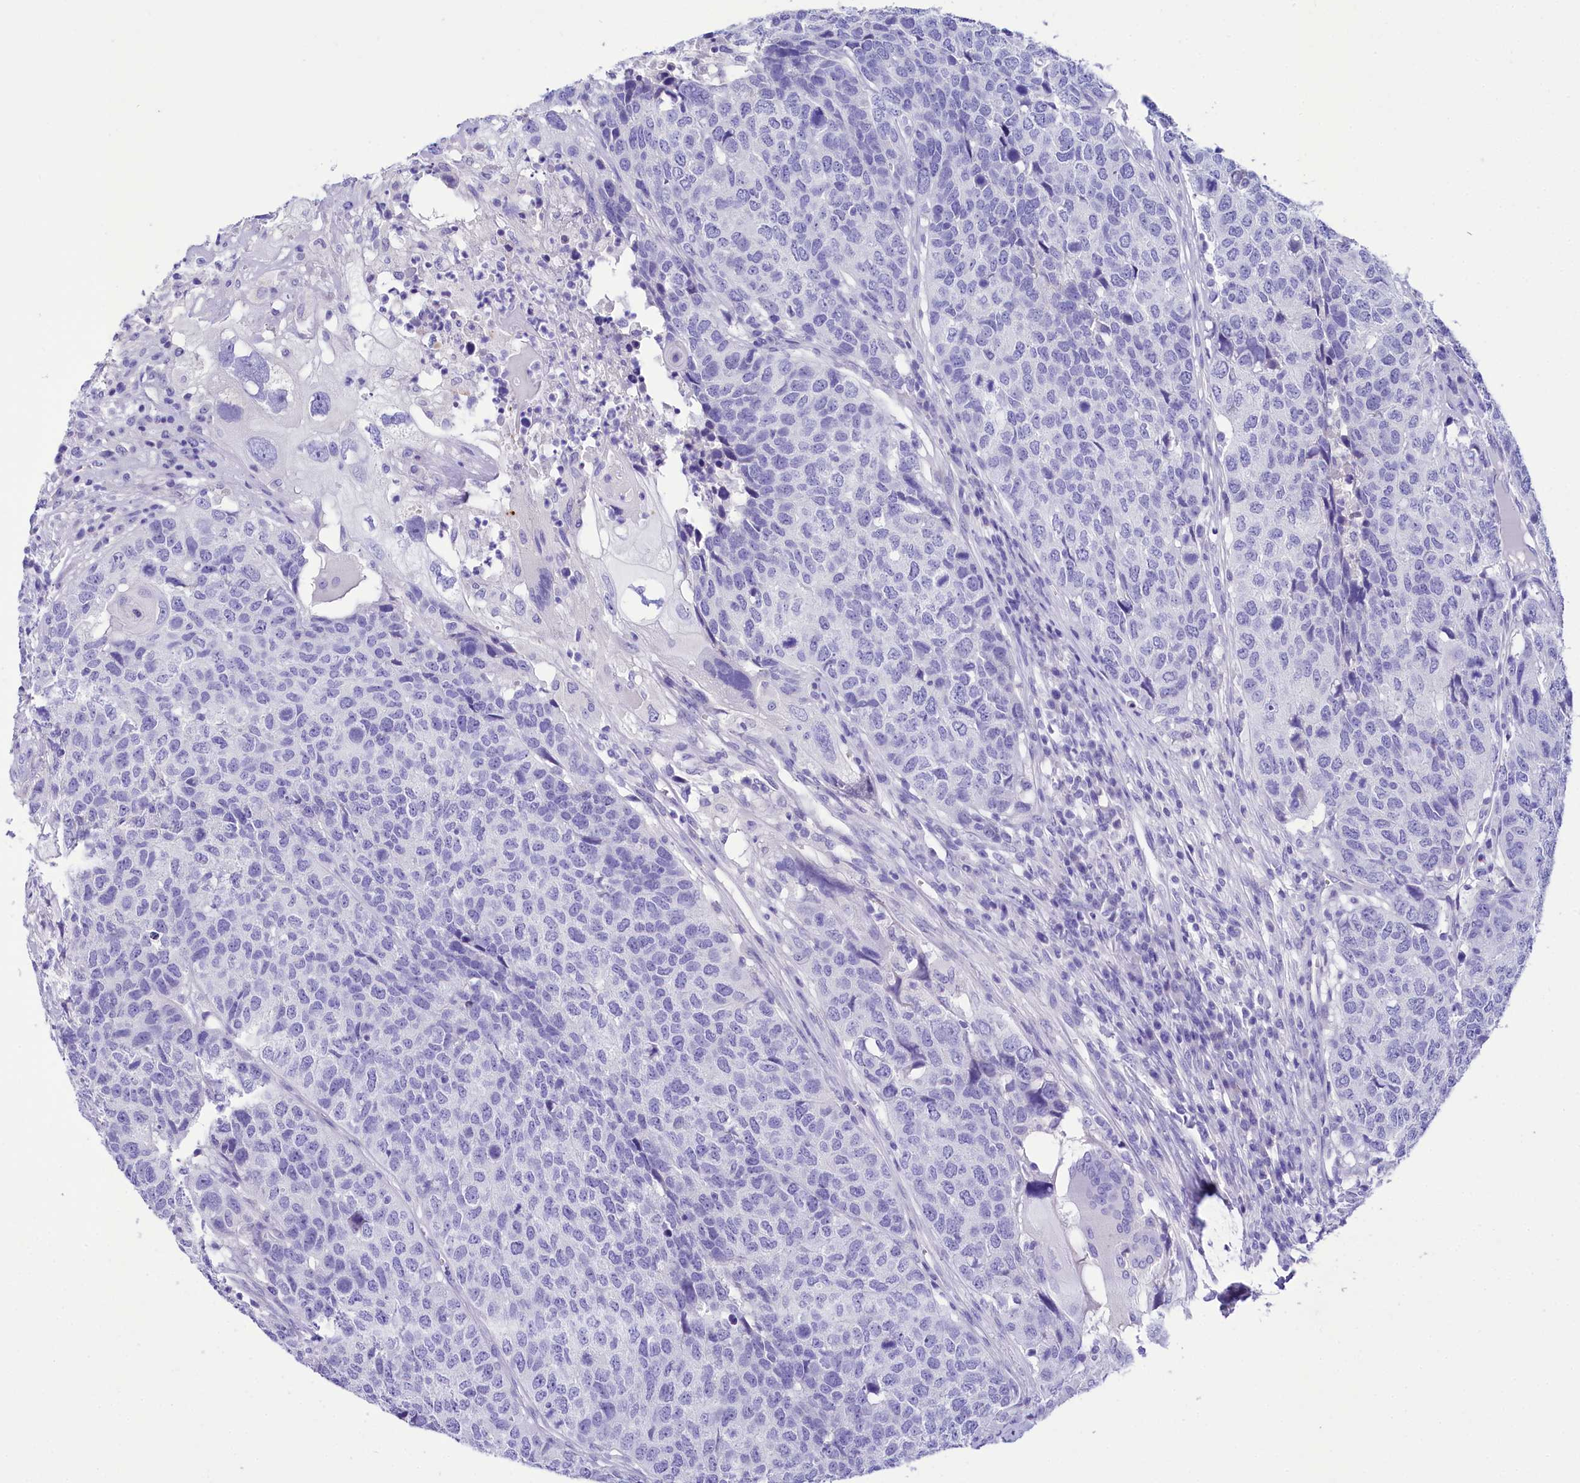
{"staining": {"intensity": "negative", "quantity": "none", "location": "none"}, "tissue": "head and neck cancer", "cell_type": "Tumor cells", "image_type": "cancer", "snomed": [{"axis": "morphology", "description": "Squamous cell carcinoma, NOS"}, {"axis": "topography", "description": "Head-Neck"}], "caption": "Immunohistochemical staining of head and neck squamous cell carcinoma exhibits no significant positivity in tumor cells.", "gene": "TTC36", "patient": {"sex": "male", "age": 66}}